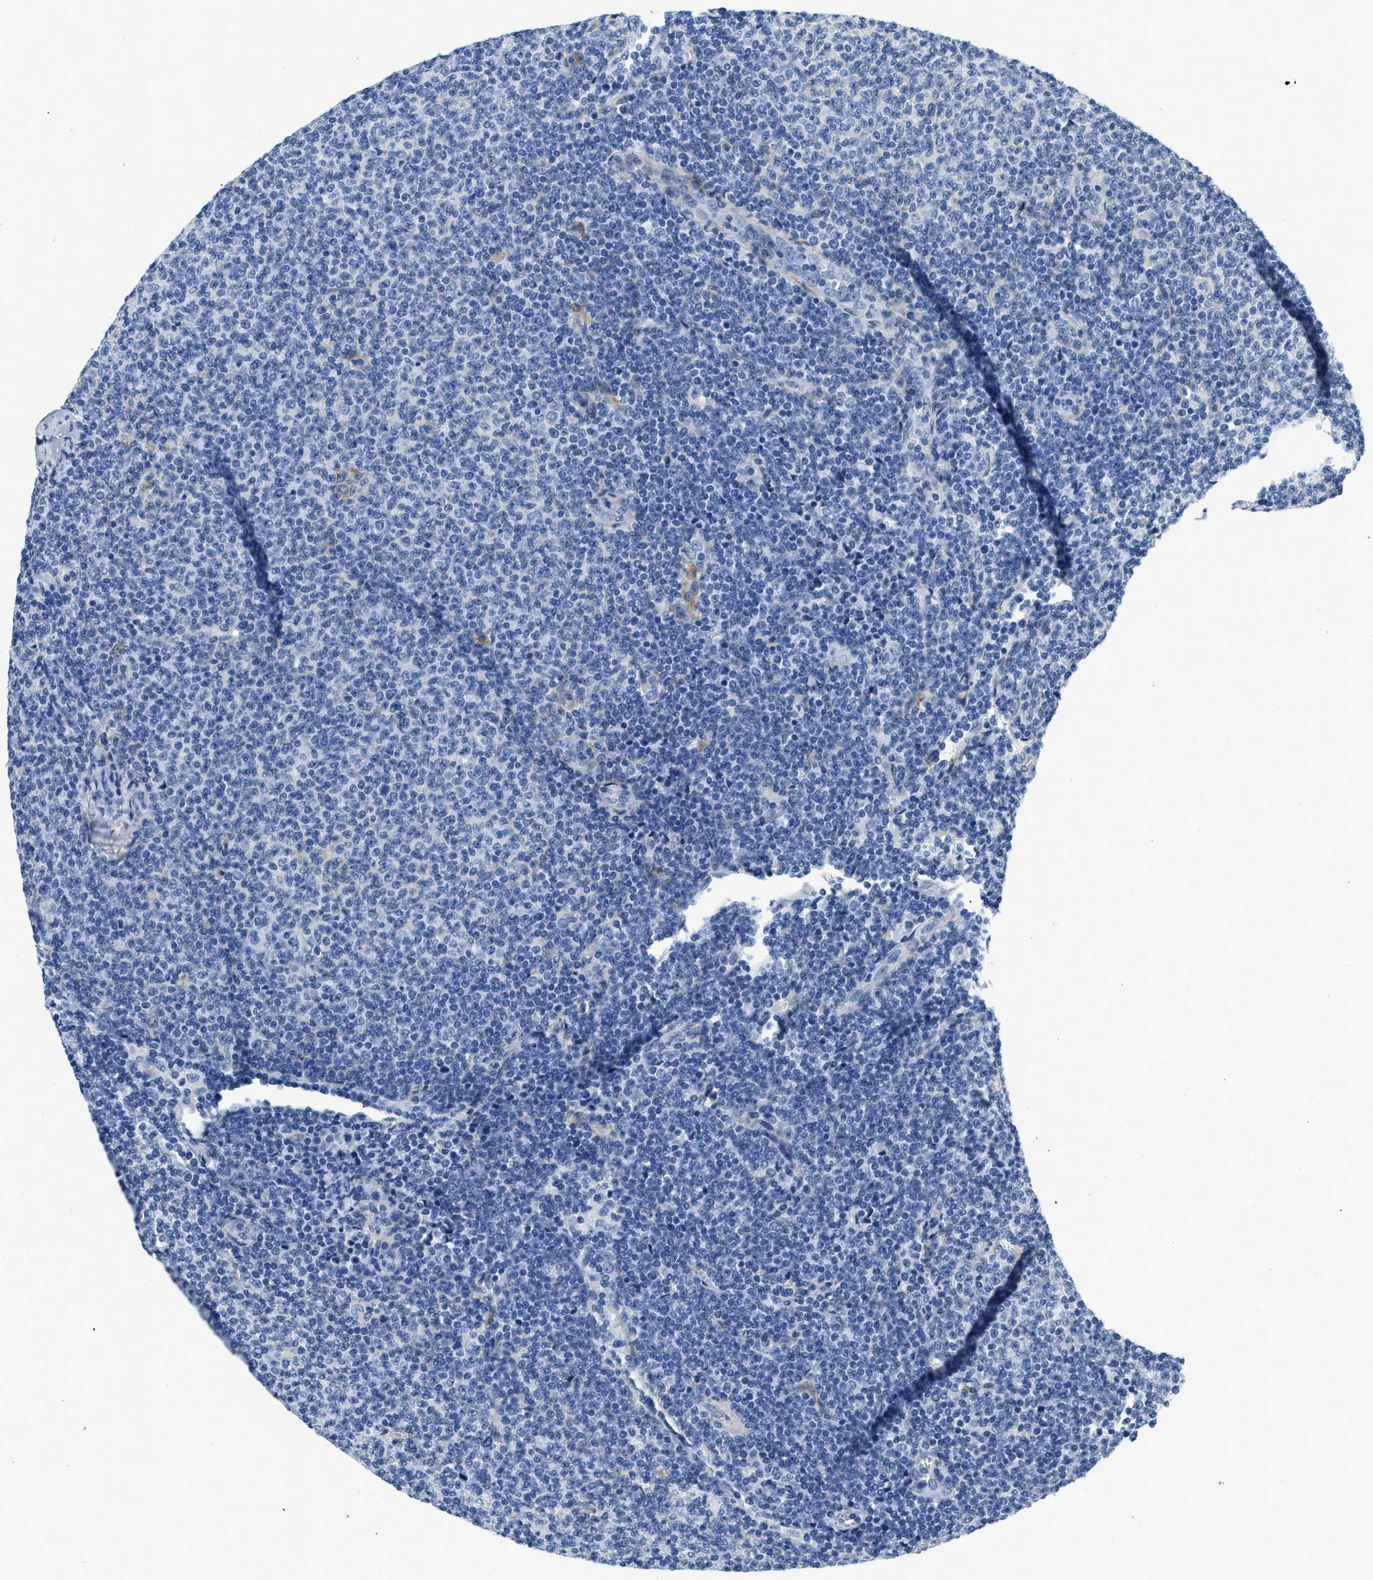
{"staining": {"intensity": "negative", "quantity": "none", "location": "none"}, "tissue": "lymphoma", "cell_type": "Tumor cells", "image_type": "cancer", "snomed": [{"axis": "morphology", "description": "Malignant lymphoma, non-Hodgkin's type, Low grade"}, {"axis": "topography", "description": "Lymph node"}], "caption": "Immunohistochemical staining of lymphoma exhibits no significant expression in tumor cells. (DAB immunohistochemistry visualized using brightfield microscopy, high magnification).", "gene": "PDGFRB", "patient": {"sex": "male", "age": 66}}